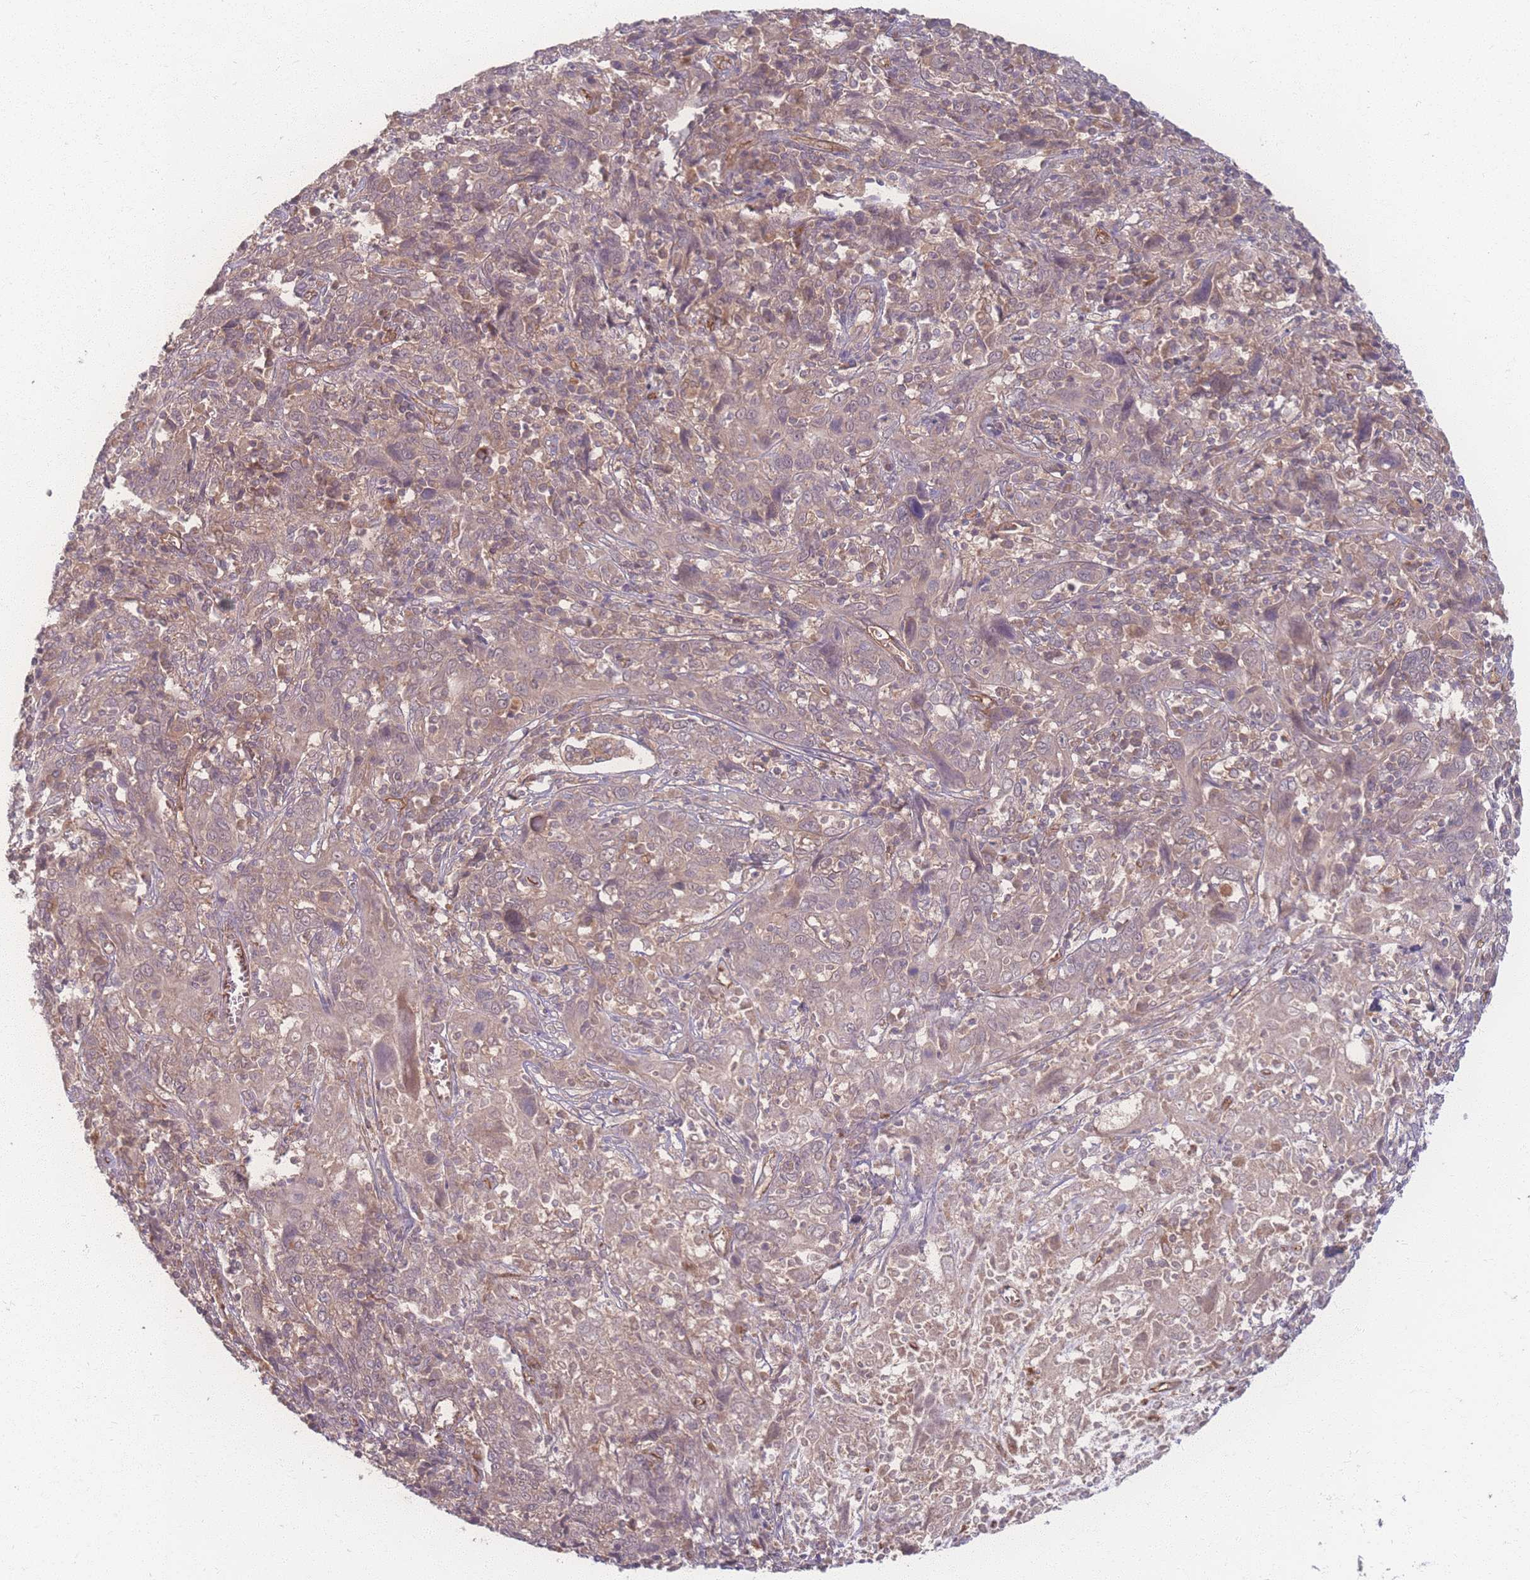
{"staining": {"intensity": "weak", "quantity": "25%-75%", "location": "cytoplasmic/membranous"}, "tissue": "cervical cancer", "cell_type": "Tumor cells", "image_type": "cancer", "snomed": [{"axis": "morphology", "description": "Squamous cell carcinoma, NOS"}, {"axis": "topography", "description": "Cervix"}], "caption": "DAB (3,3'-diaminobenzidine) immunohistochemical staining of cervical cancer (squamous cell carcinoma) exhibits weak cytoplasmic/membranous protein positivity in approximately 25%-75% of tumor cells. (brown staining indicates protein expression, while blue staining denotes nuclei).", "gene": "INSR", "patient": {"sex": "female", "age": 46}}